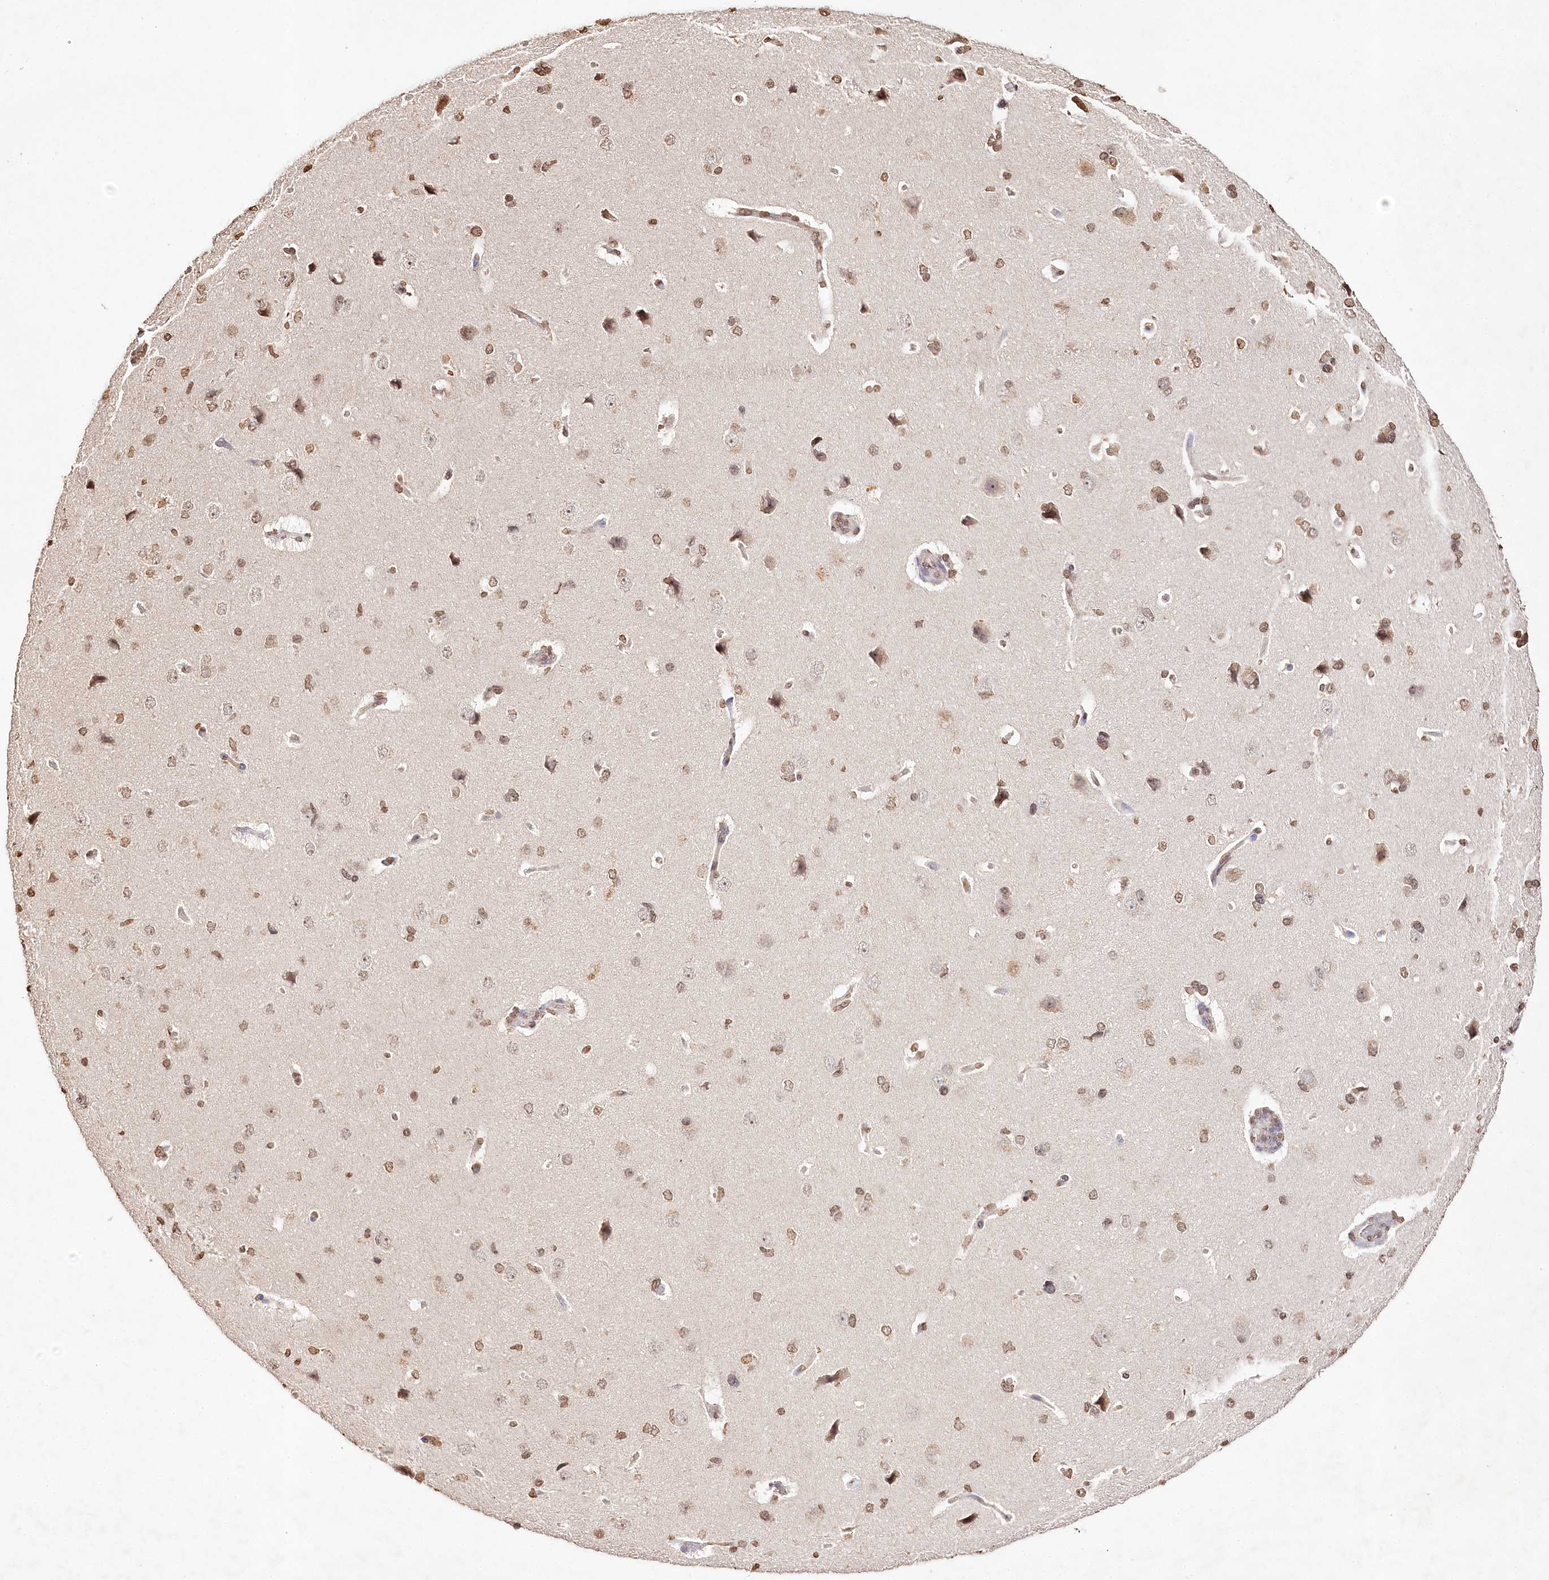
{"staining": {"intensity": "moderate", "quantity": ">75%", "location": "cytoplasmic/membranous"}, "tissue": "cerebral cortex", "cell_type": "Endothelial cells", "image_type": "normal", "snomed": [{"axis": "morphology", "description": "Normal tissue, NOS"}, {"axis": "topography", "description": "Cerebral cortex"}], "caption": "A brown stain shows moderate cytoplasmic/membranous expression of a protein in endothelial cells of benign human cerebral cortex. The staining is performed using DAB (3,3'-diaminobenzidine) brown chromogen to label protein expression. The nuclei are counter-stained blue using hematoxylin.", "gene": "DMXL1", "patient": {"sex": "male", "age": 62}}